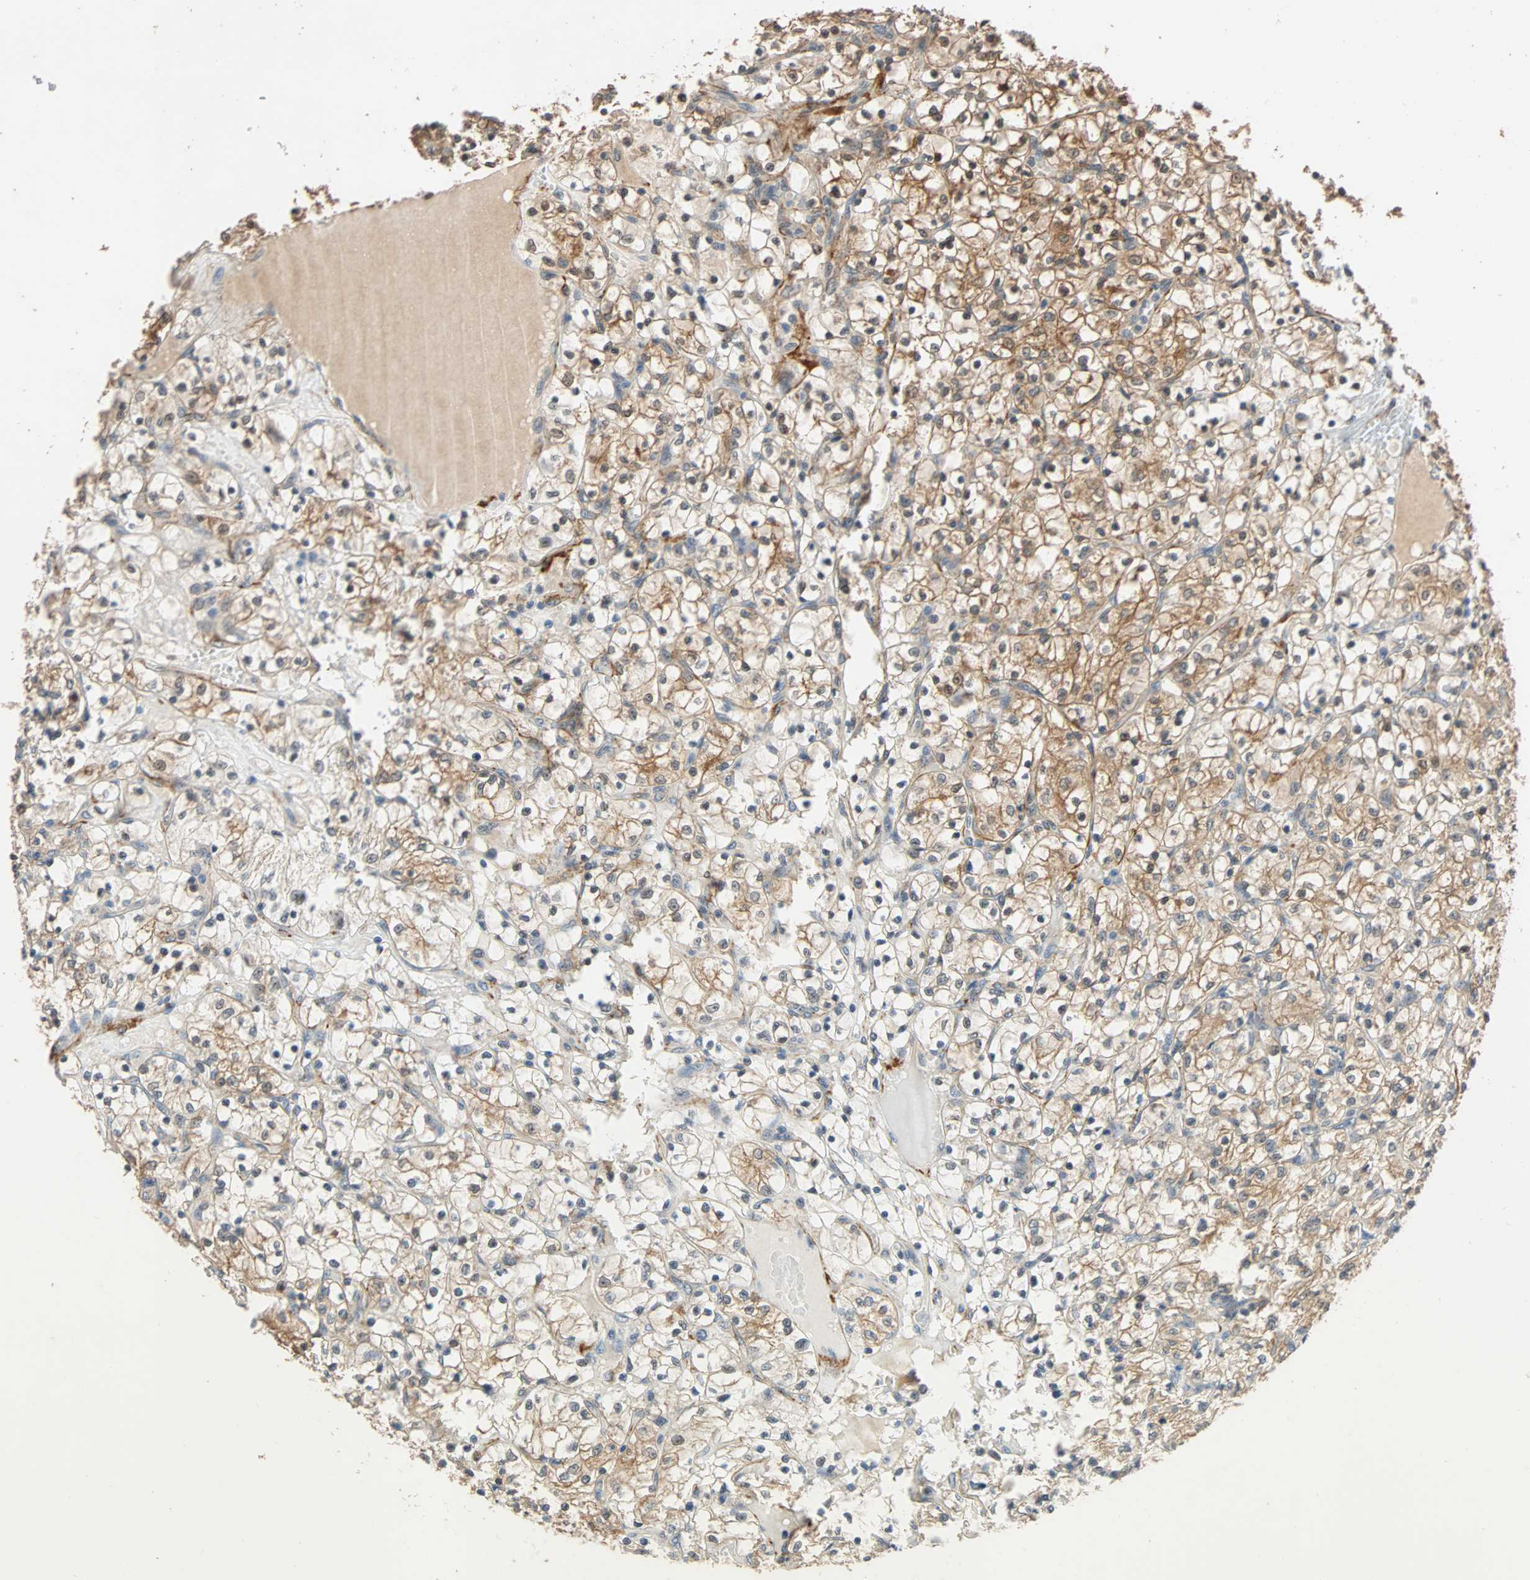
{"staining": {"intensity": "moderate", "quantity": "25%-75%", "location": "cytoplasmic/membranous"}, "tissue": "renal cancer", "cell_type": "Tumor cells", "image_type": "cancer", "snomed": [{"axis": "morphology", "description": "Adenocarcinoma, NOS"}, {"axis": "topography", "description": "Kidney"}], "caption": "IHC of human adenocarcinoma (renal) exhibits medium levels of moderate cytoplasmic/membranous expression in approximately 25%-75% of tumor cells.", "gene": "QSER1", "patient": {"sex": "female", "age": 69}}